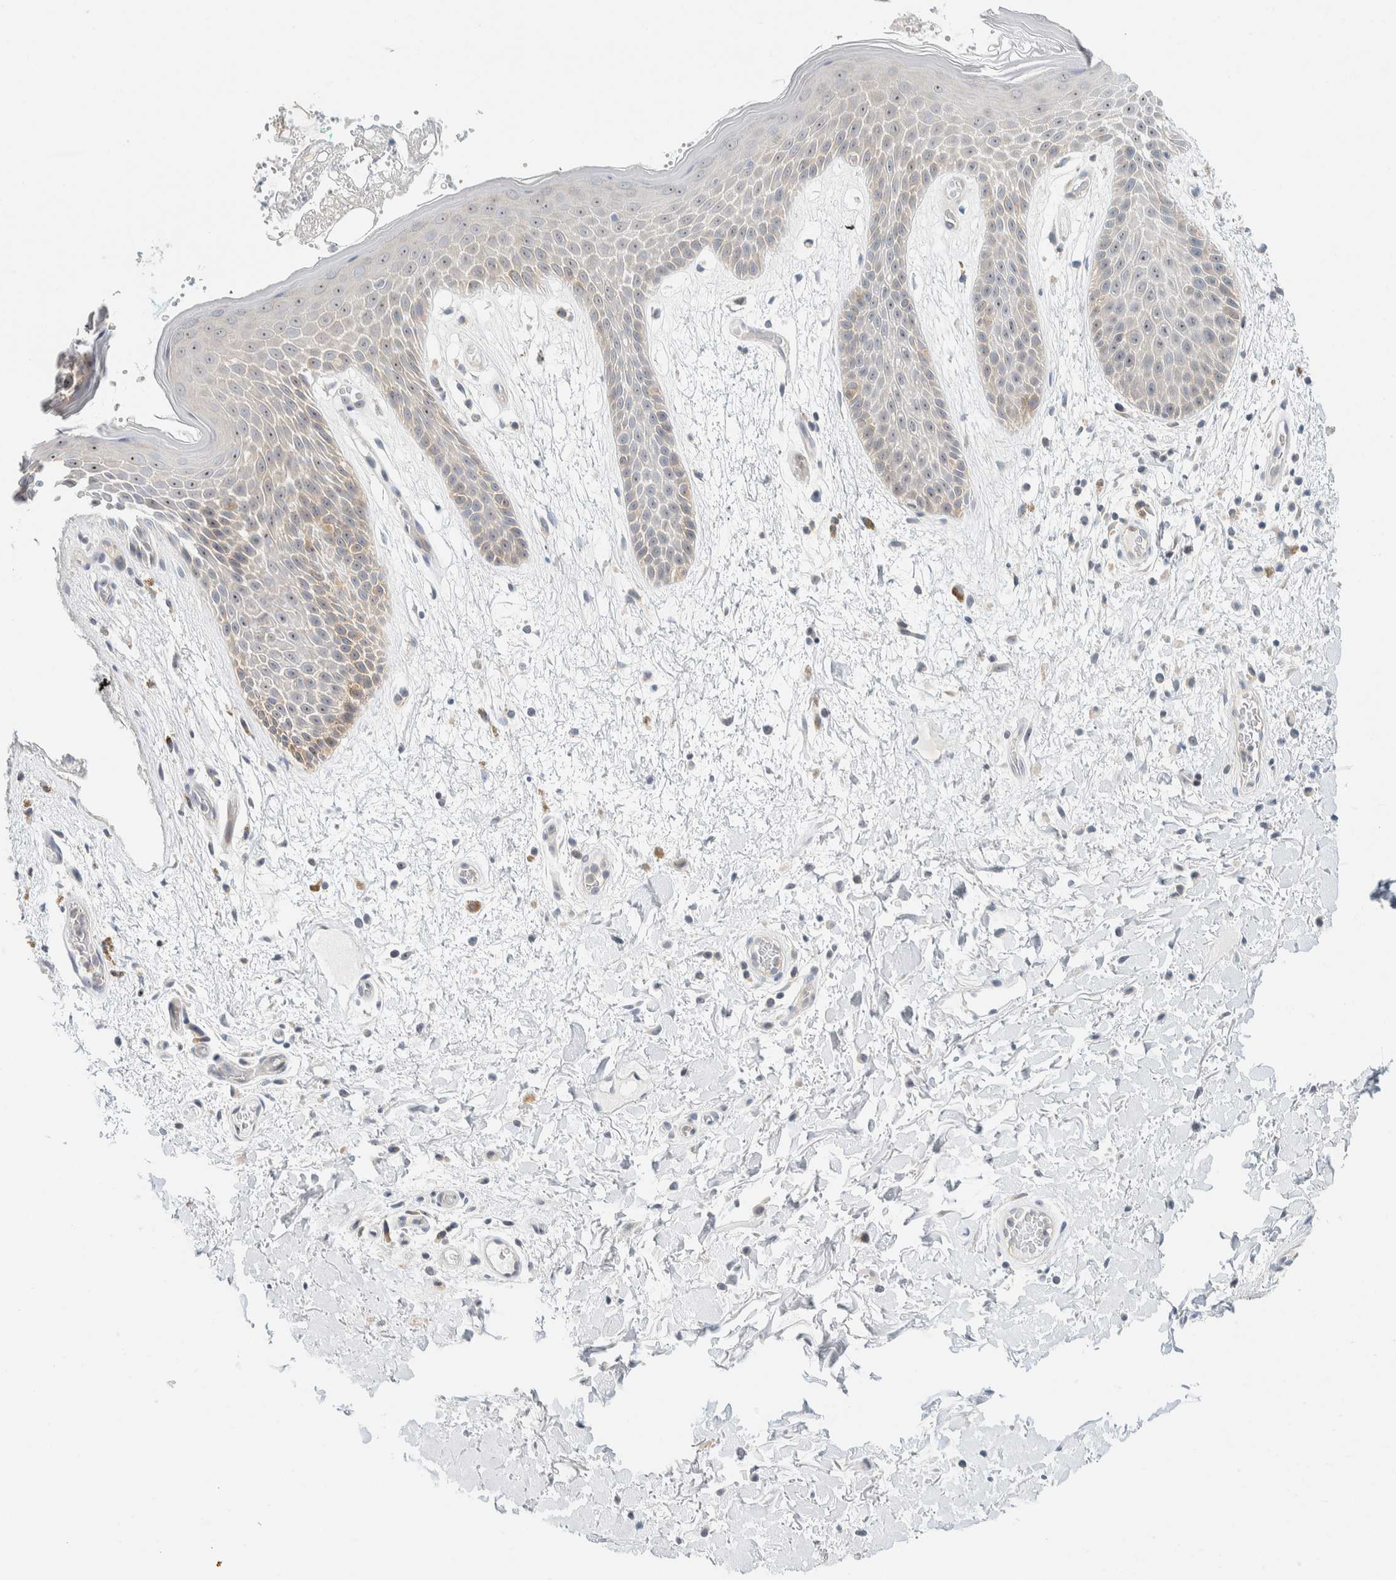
{"staining": {"intensity": "weak", "quantity": "25%-75%", "location": "nuclear"}, "tissue": "skin", "cell_type": "Epidermal cells", "image_type": "normal", "snomed": [{"axis": "morphology", "description": "Normal tissue, NOS"}, {"axis": "topography", "description": "Anal"}], "caption": "IHC of normal human skin shows low levels of weak nuclear staining in approximately 25%-75% of epidermal cells.", "gene": "NDE1", "patient": {"sex": "male", "age": 74}}